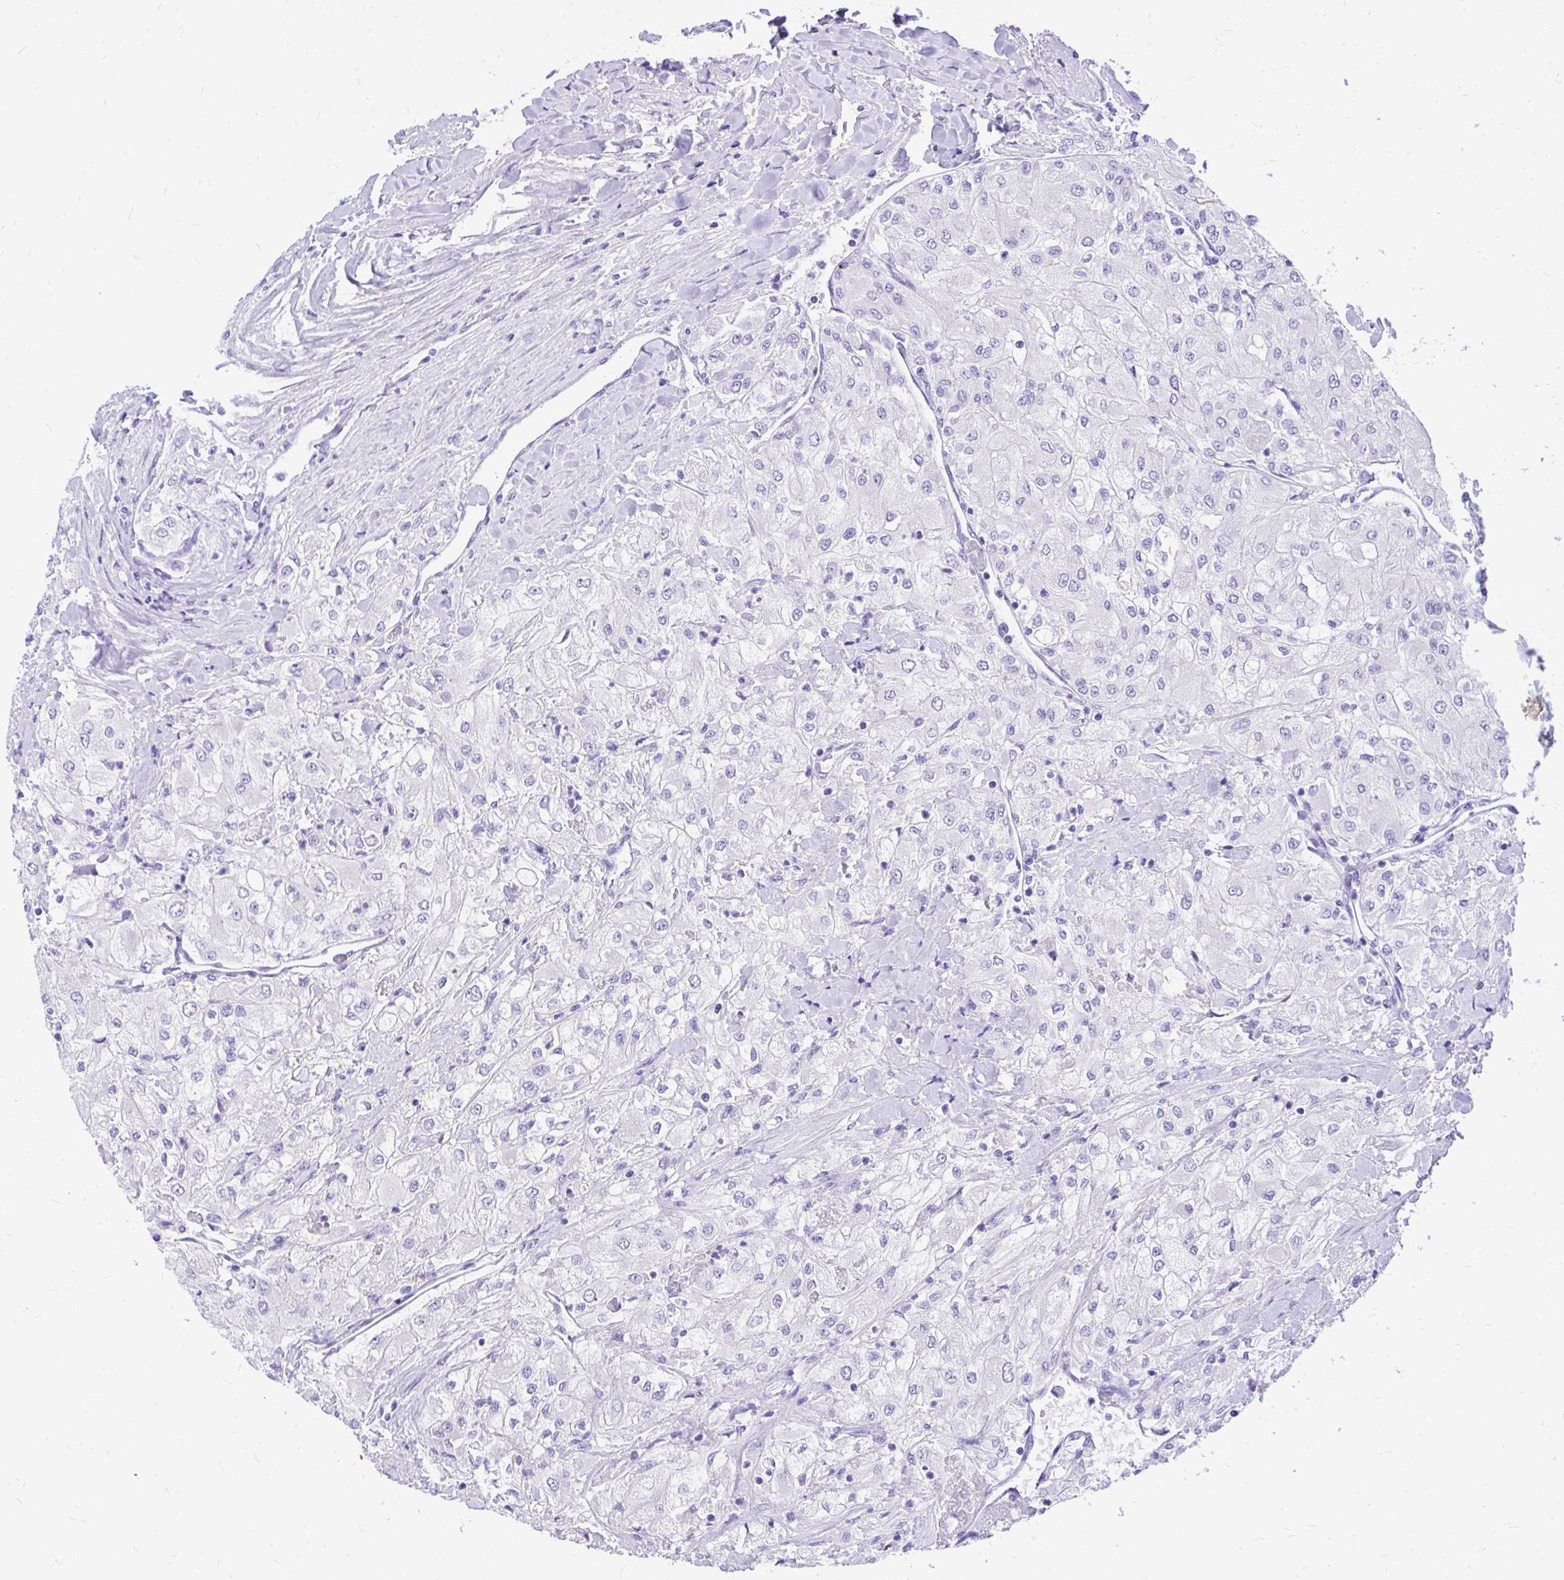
{"staining": {"intensity": "negative", "quantity": "none", "location": "none"}, "tissue": "renal cancer", "cell_type": "Tumor cells", "image_type": "cancer", "snomed": [{"axis": "morphology", "description": "Adenocarcinoma, NOS"}, {"axis": "topography", "description": "Kidney"}], "caption": "Tumor cells show no significant expression in renal cancer.", "gene": "MON1A", "patient": {"sex": "male", "age": 80}}